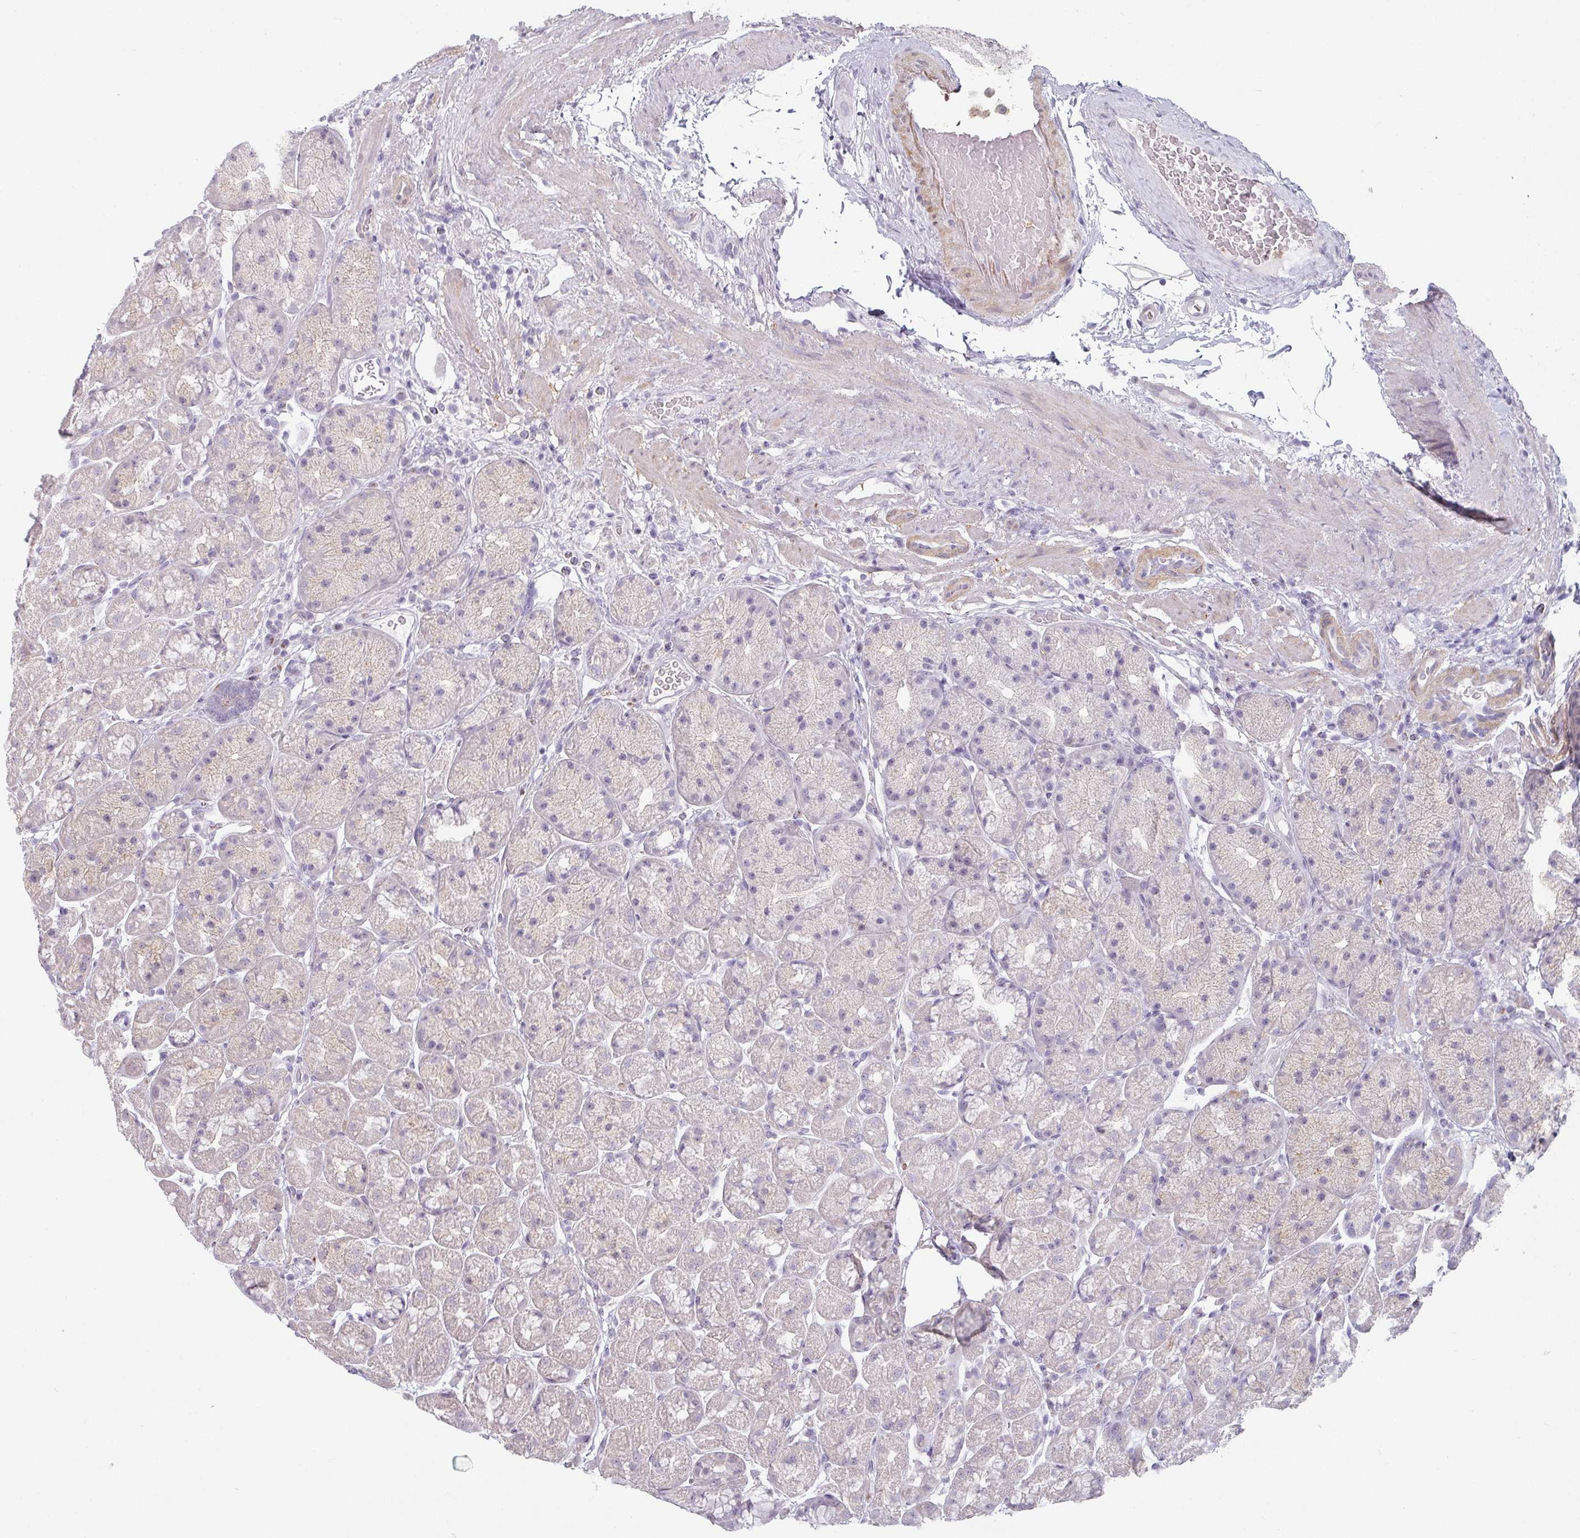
{"staining": {"intensity": "moderate", "quantity": "<25%", "location": "cytoplasmic/membranous"}, "tissue": "stomach", "cell_type": "Glandular cells", "image_type": "normal", "snomed": [{"axis": "morphology", "description": "Normal tissue, NOS"}, {"axis": "topography", "description": "Stomach, lower"}], "caption": "A high-resolution micrograph shows immunohistochemistry (IHC) staining of normal stomach, which exhibits moderate cytoplasmic/membranous staining in approximately <25% of glandular cells.", "gene": "MAGEC3", "patient": {"sex": "male", "age": 67}}